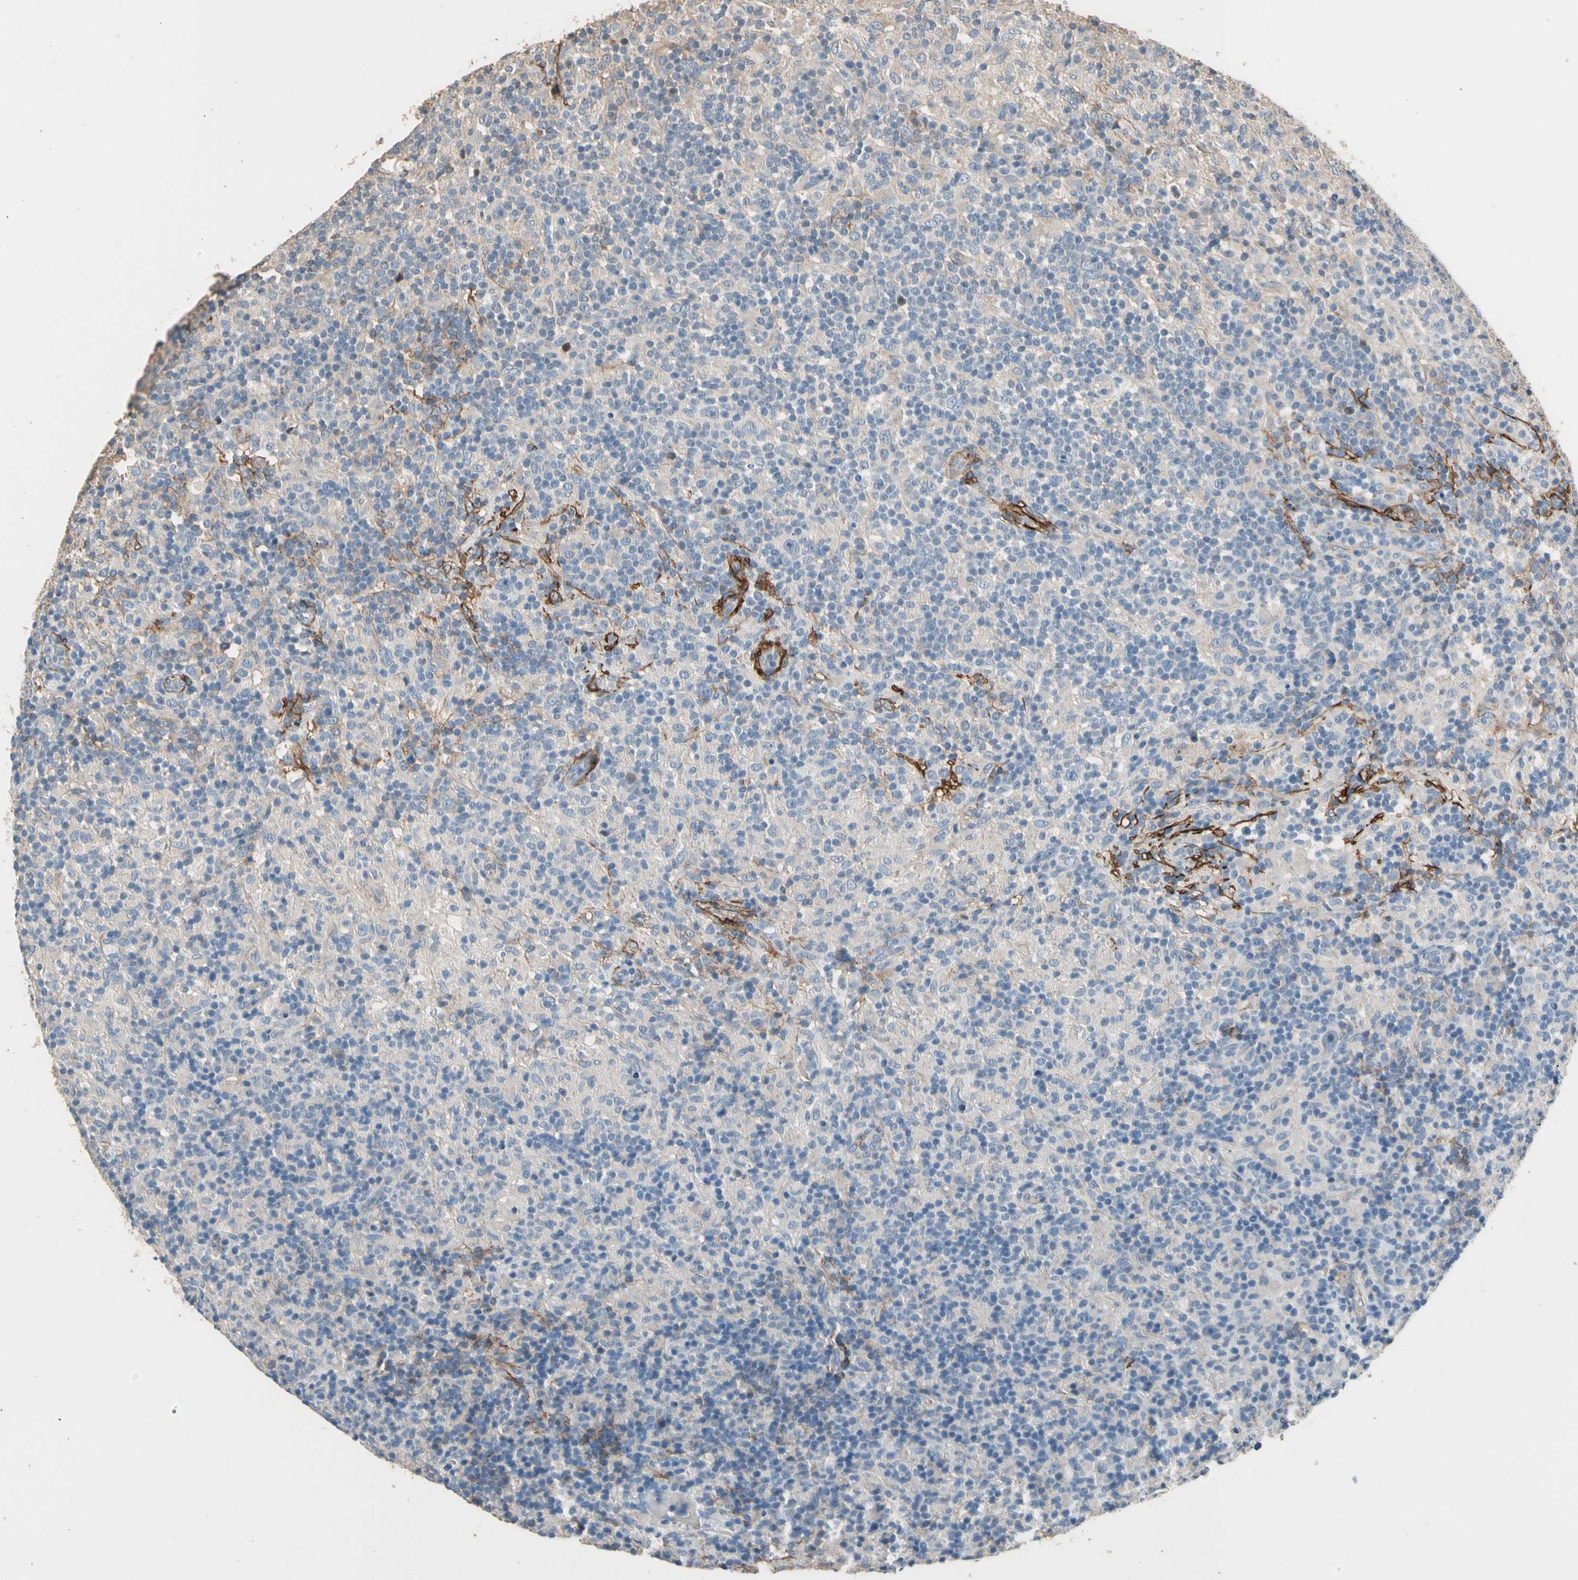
{"staining": {"intensity": "weak", "quantity": ">75%", "location": "cytoplasmic/membranous"}, "tissue": "lymphoma", "cell_type": "Tumor cells", "image_type": "cancer", "snomed": [{"axis": "morphology", "description": "Hodgkin's disease, NOS"}, {"axis": "topography", "description": "Lymph node"}], "caption": "Brown immunohistochemical staining in lymphoma shows weak cytoplasmic/membranous positivity in about >75% of tumor cells.", "gene": "SUSD2", "patient": {"sex": "male", "age": 70}}